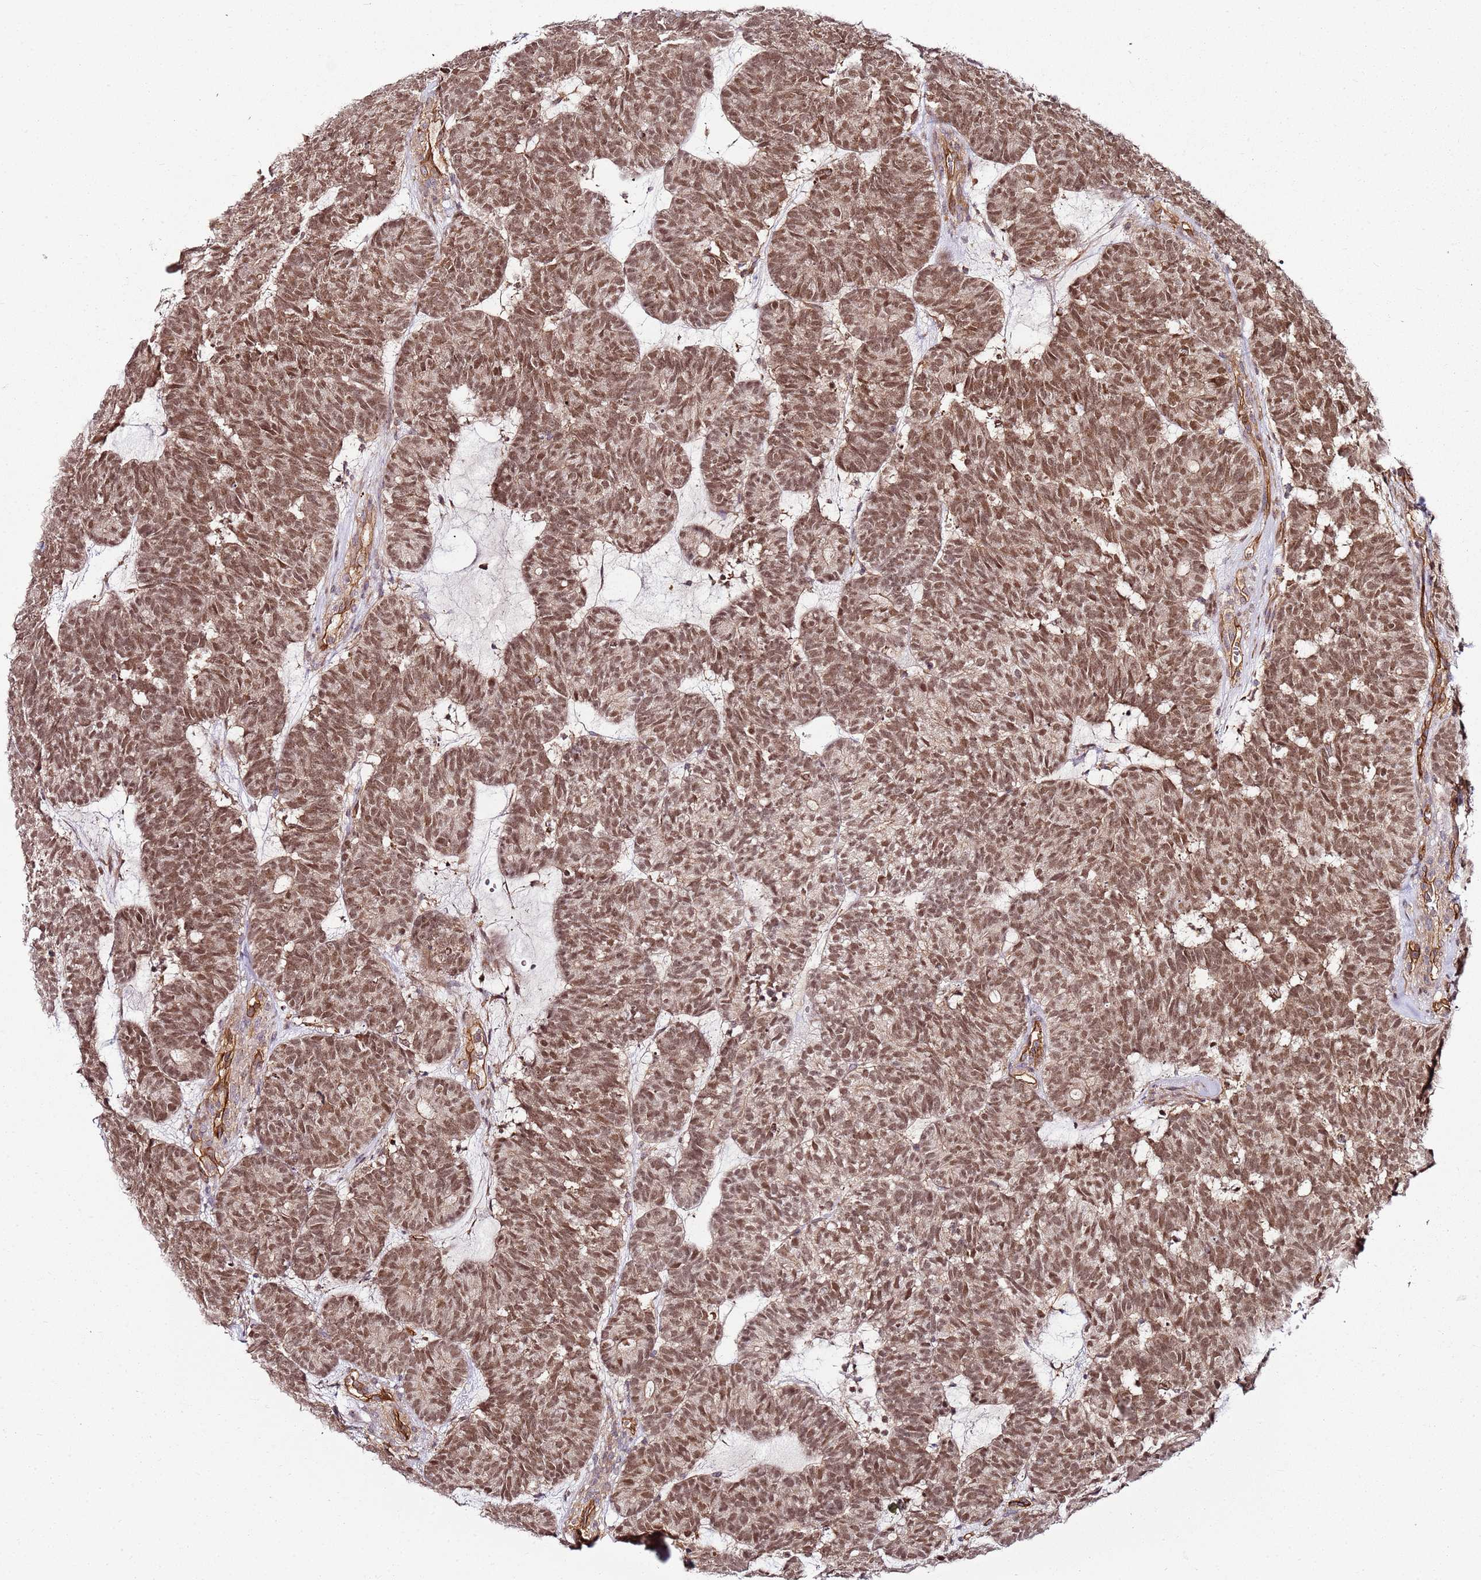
{"staining": {"intensity": "moderate", "quantity": ">75%", "location": "nuclear"}, "tissue": "head and neck cancer", "cell_type": "Tumor cells", "image_type": "cancer", "snomed": [{"axis": "morphology", "description": "Adenocarcinoma, NOS"}, {"axis": "topography", "description": "Head-Neck"}], "caption": "Immunohistochemistry (DAB (3,3'-diaminobenzidine)) staining of head and neck adenocarcinoma demonstrates moderate nuclear protein expression in about >75% of tumor cells.", "gene": "CCNYL1", "patient": {"sex": "female", "age": 81}}